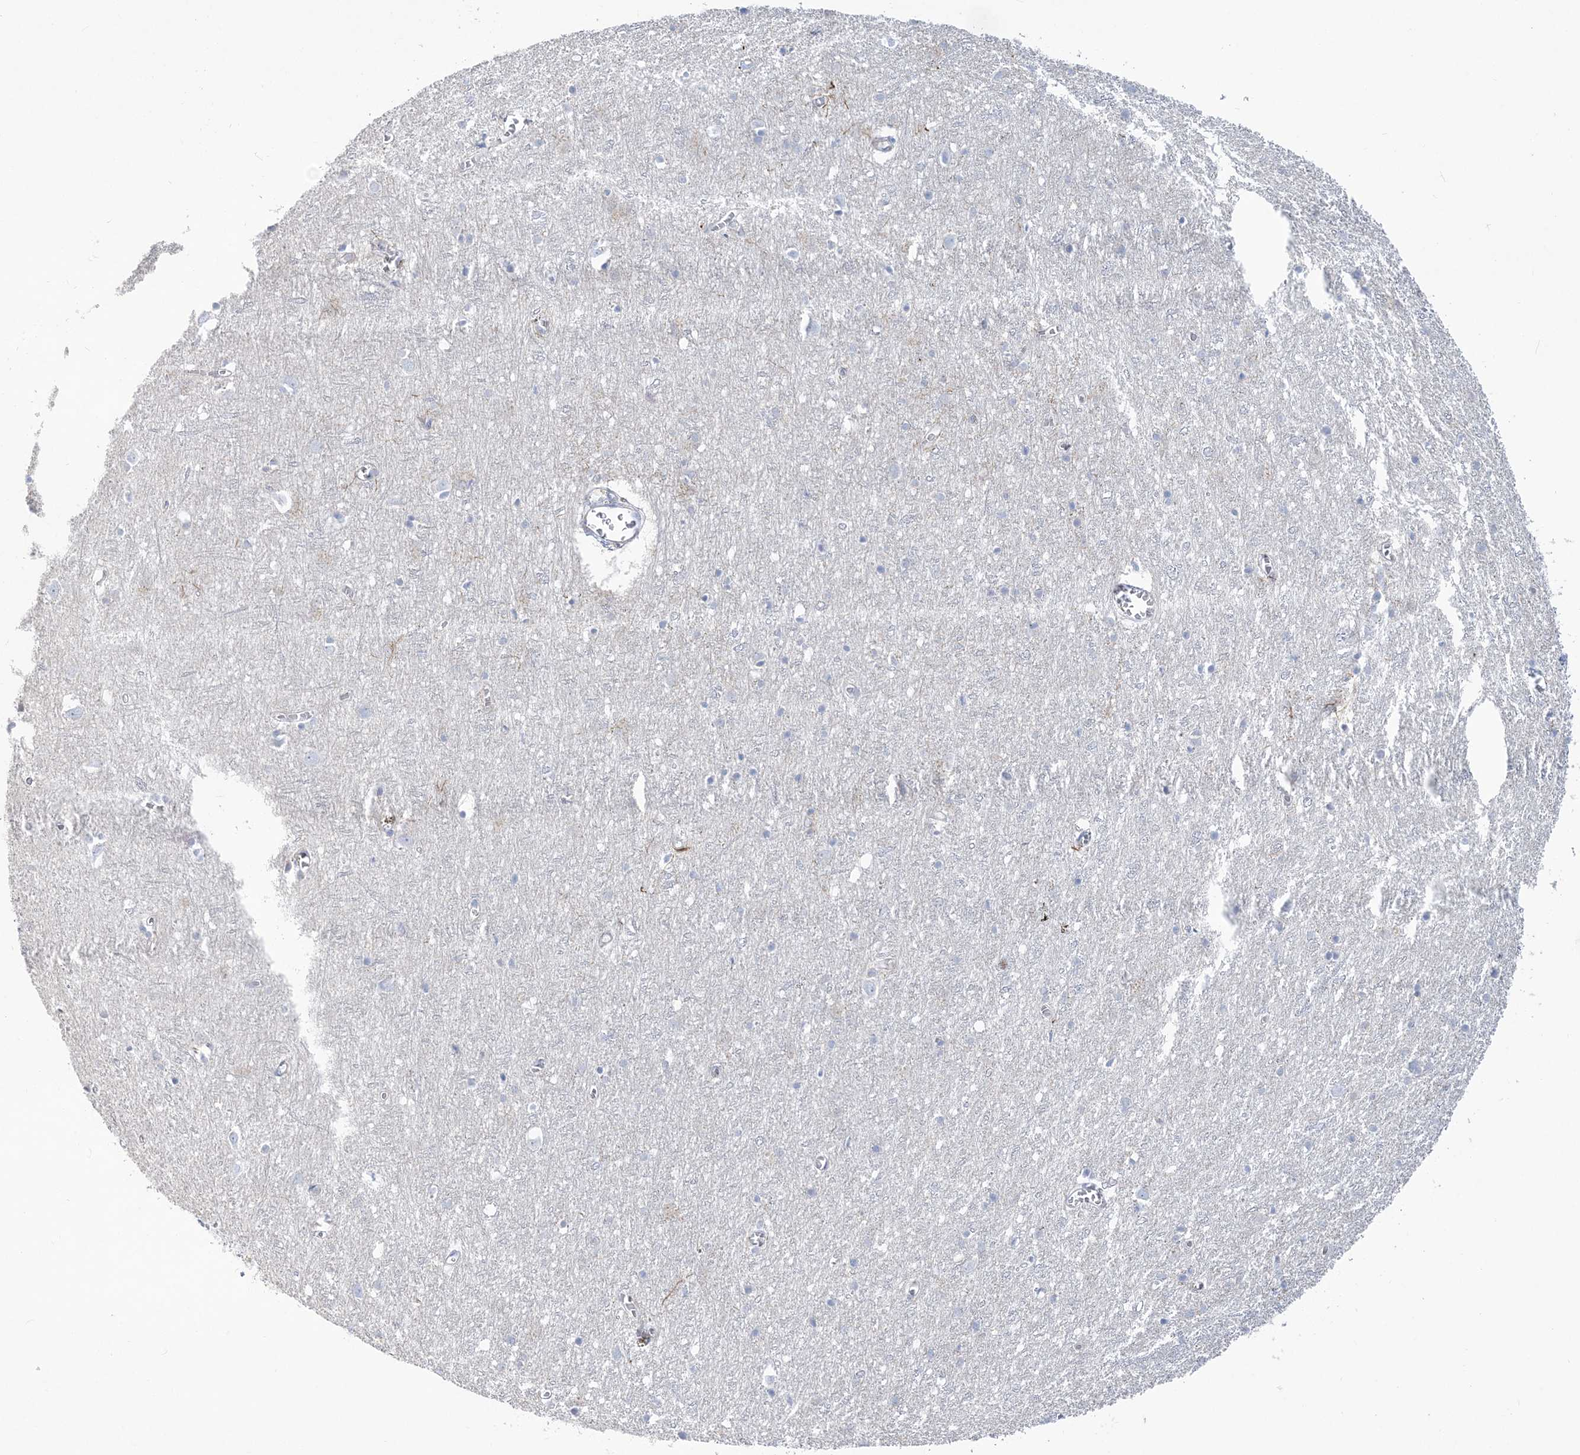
{"staining": {"intensity": "strong", "quantity": ">75%", "location": "cytoplasmic/membranous"}, "tissue": "cerebral cortex", "cell_type": "Endothelial cells", "image_type": "normal", "snomed": [{"axis": "morphology", "description": "Normal tissue, NOS"}, {"axis": "topography", "description": "Cerebral cortex"}], "caption": "Immunohistochemistry micrograph of unremarkable cerebral cortex stained for a protein (brown), which shows high levels of strong cytoplasmic/membranous positivity in about >75% of endothelial cells.", "gene": "PPIL6", "patient": {"sex": "female", "age": 64}}